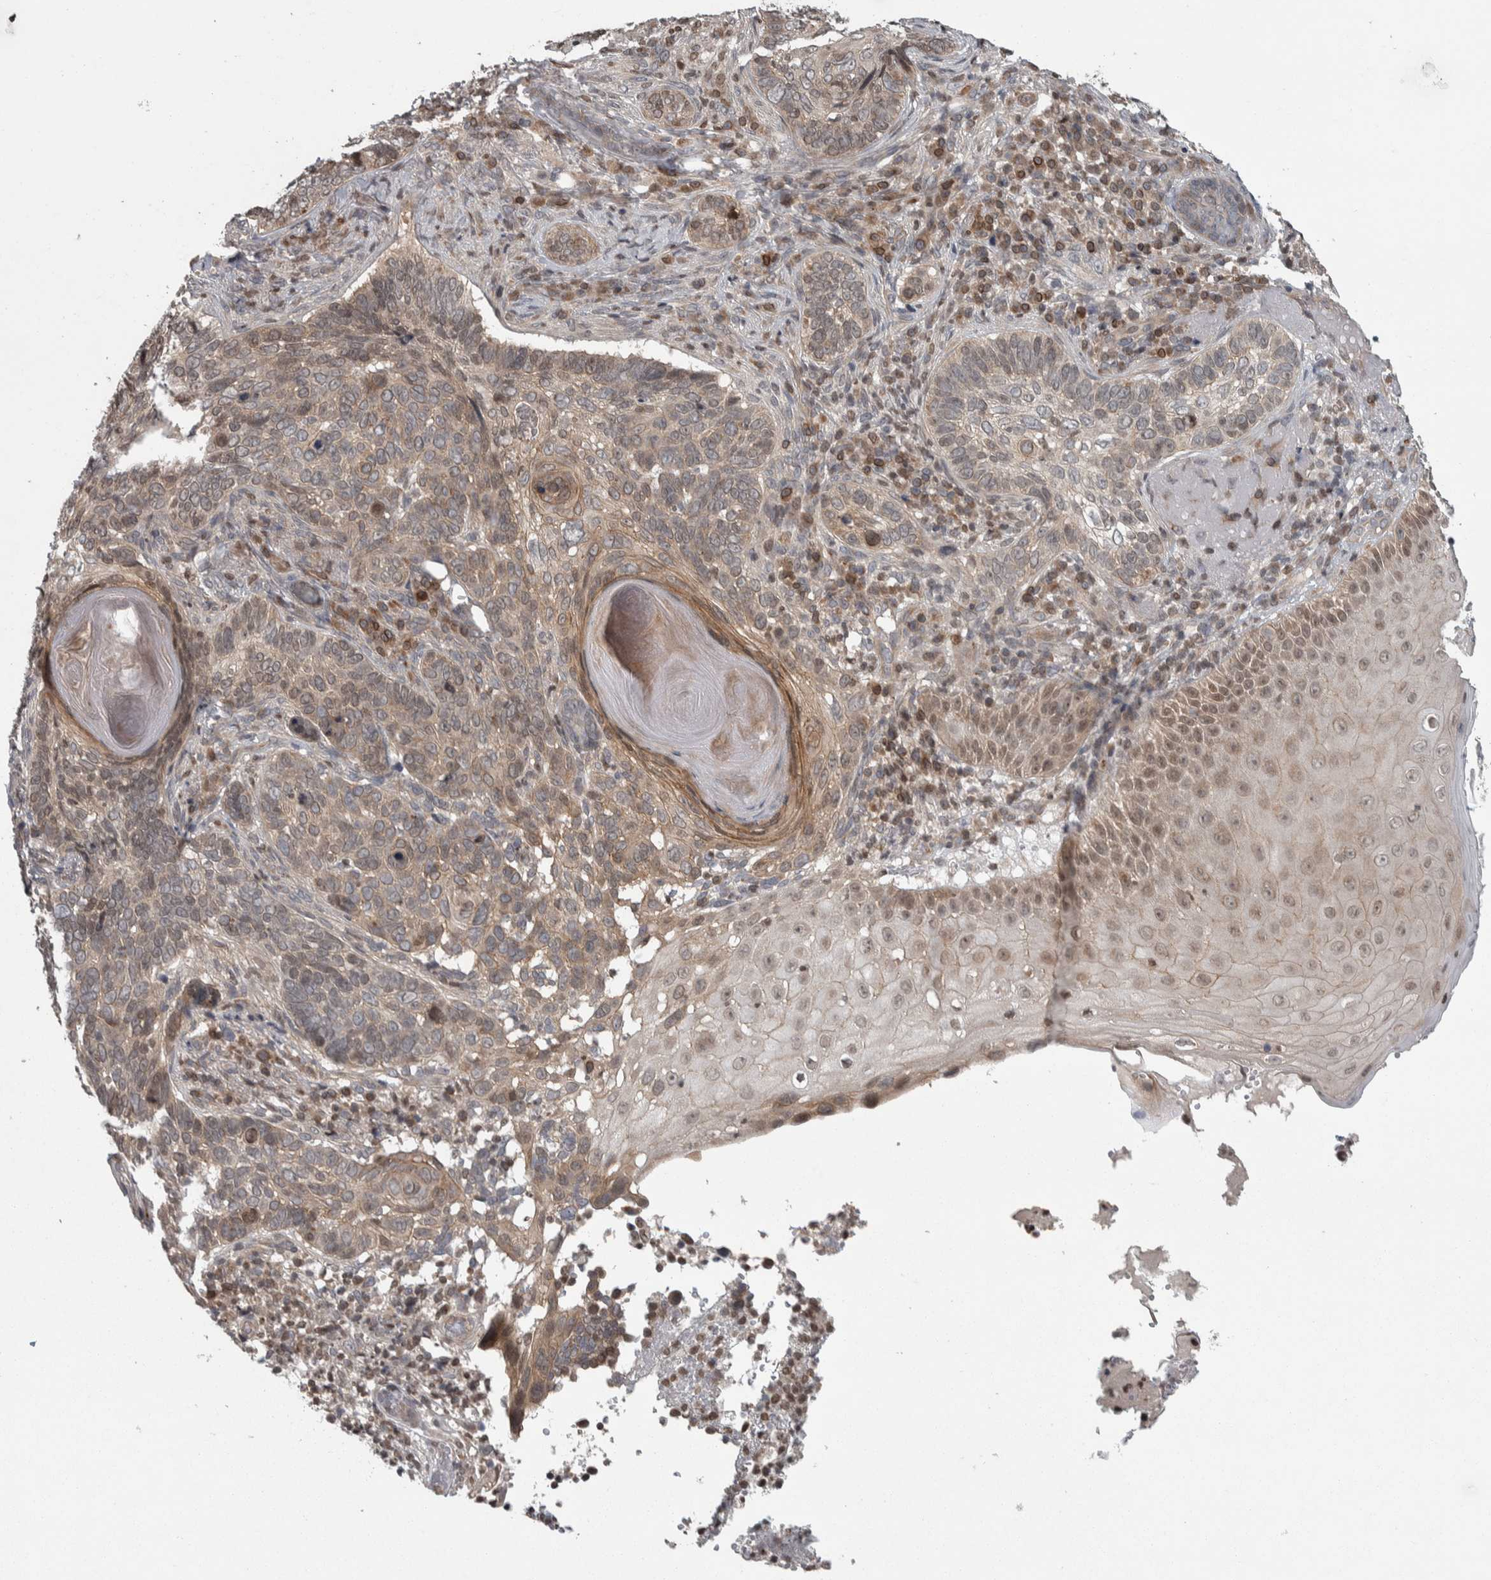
{"staining": {"intensity": "weak", "quantity": ">75%", "location": "cytoplasmic/membranous"}, "tissue": "skin cancer", "cell_type": "Tumor cells", "image_type": "cancer", "snomed": [{"axis": "morphology", "description": "Basal cell carcinoma"}, {"axis": "topography", "description": "Skin"}], "caption": "Protein staining shows weak cytoplasmic/membranous expression in about >75% of tumor cells in basal cell carcinoma (skin).", "gene": "CWC27", "patient": {"sex": "female", "age": 89}}